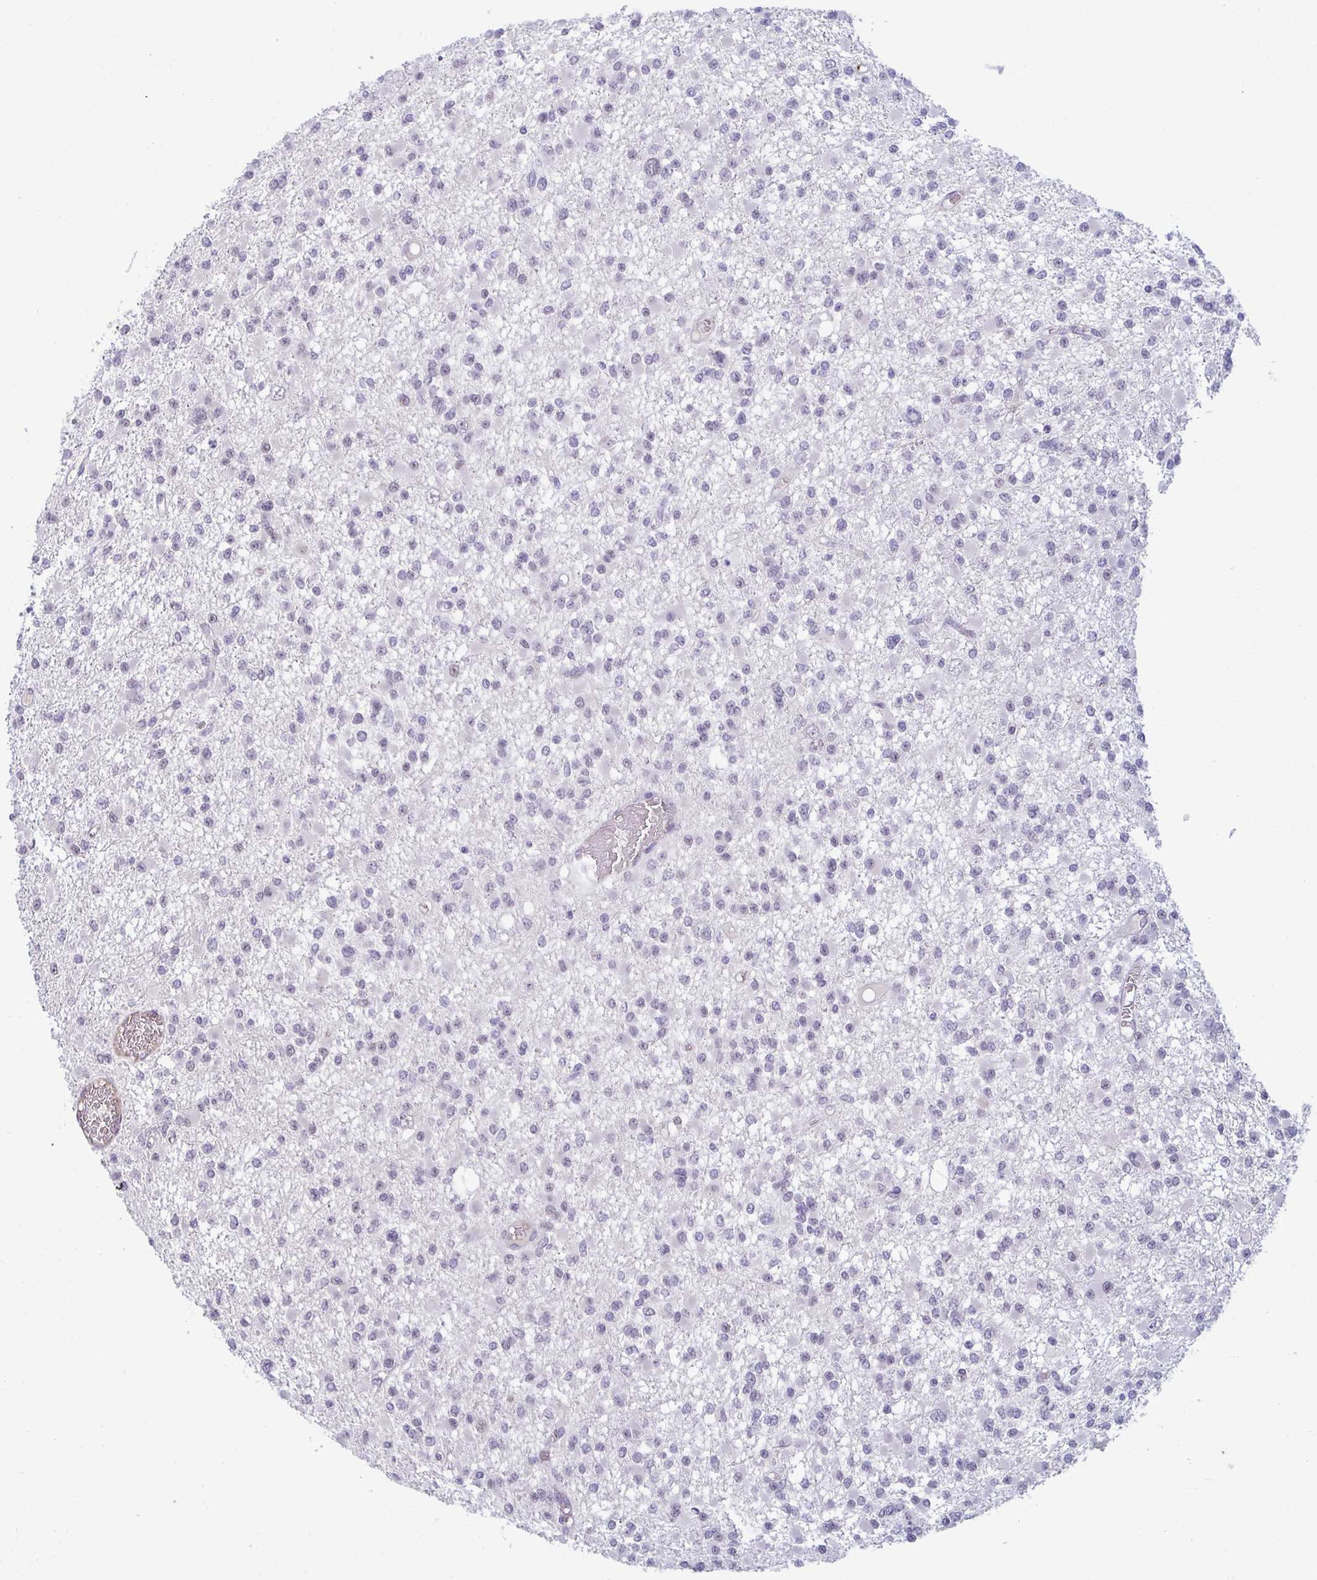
{"staining": {"intensity": "negative", "quantity": "none", "location": "none"}, "tissue": "glioma", "cell_type": "Tumor cells", "image_type": "cancer", "snomed": [{"axis": "morphology", "description": "Glioma, malignant, Low grade"}, {"axis": "topography", "description": "Brain"}], "caption": "An image of human malignant glioma (low-grade) is negative for staining in tumor cells.", "gene": "RNASEH1", "patient": {"sex": "female", "age": 22}}